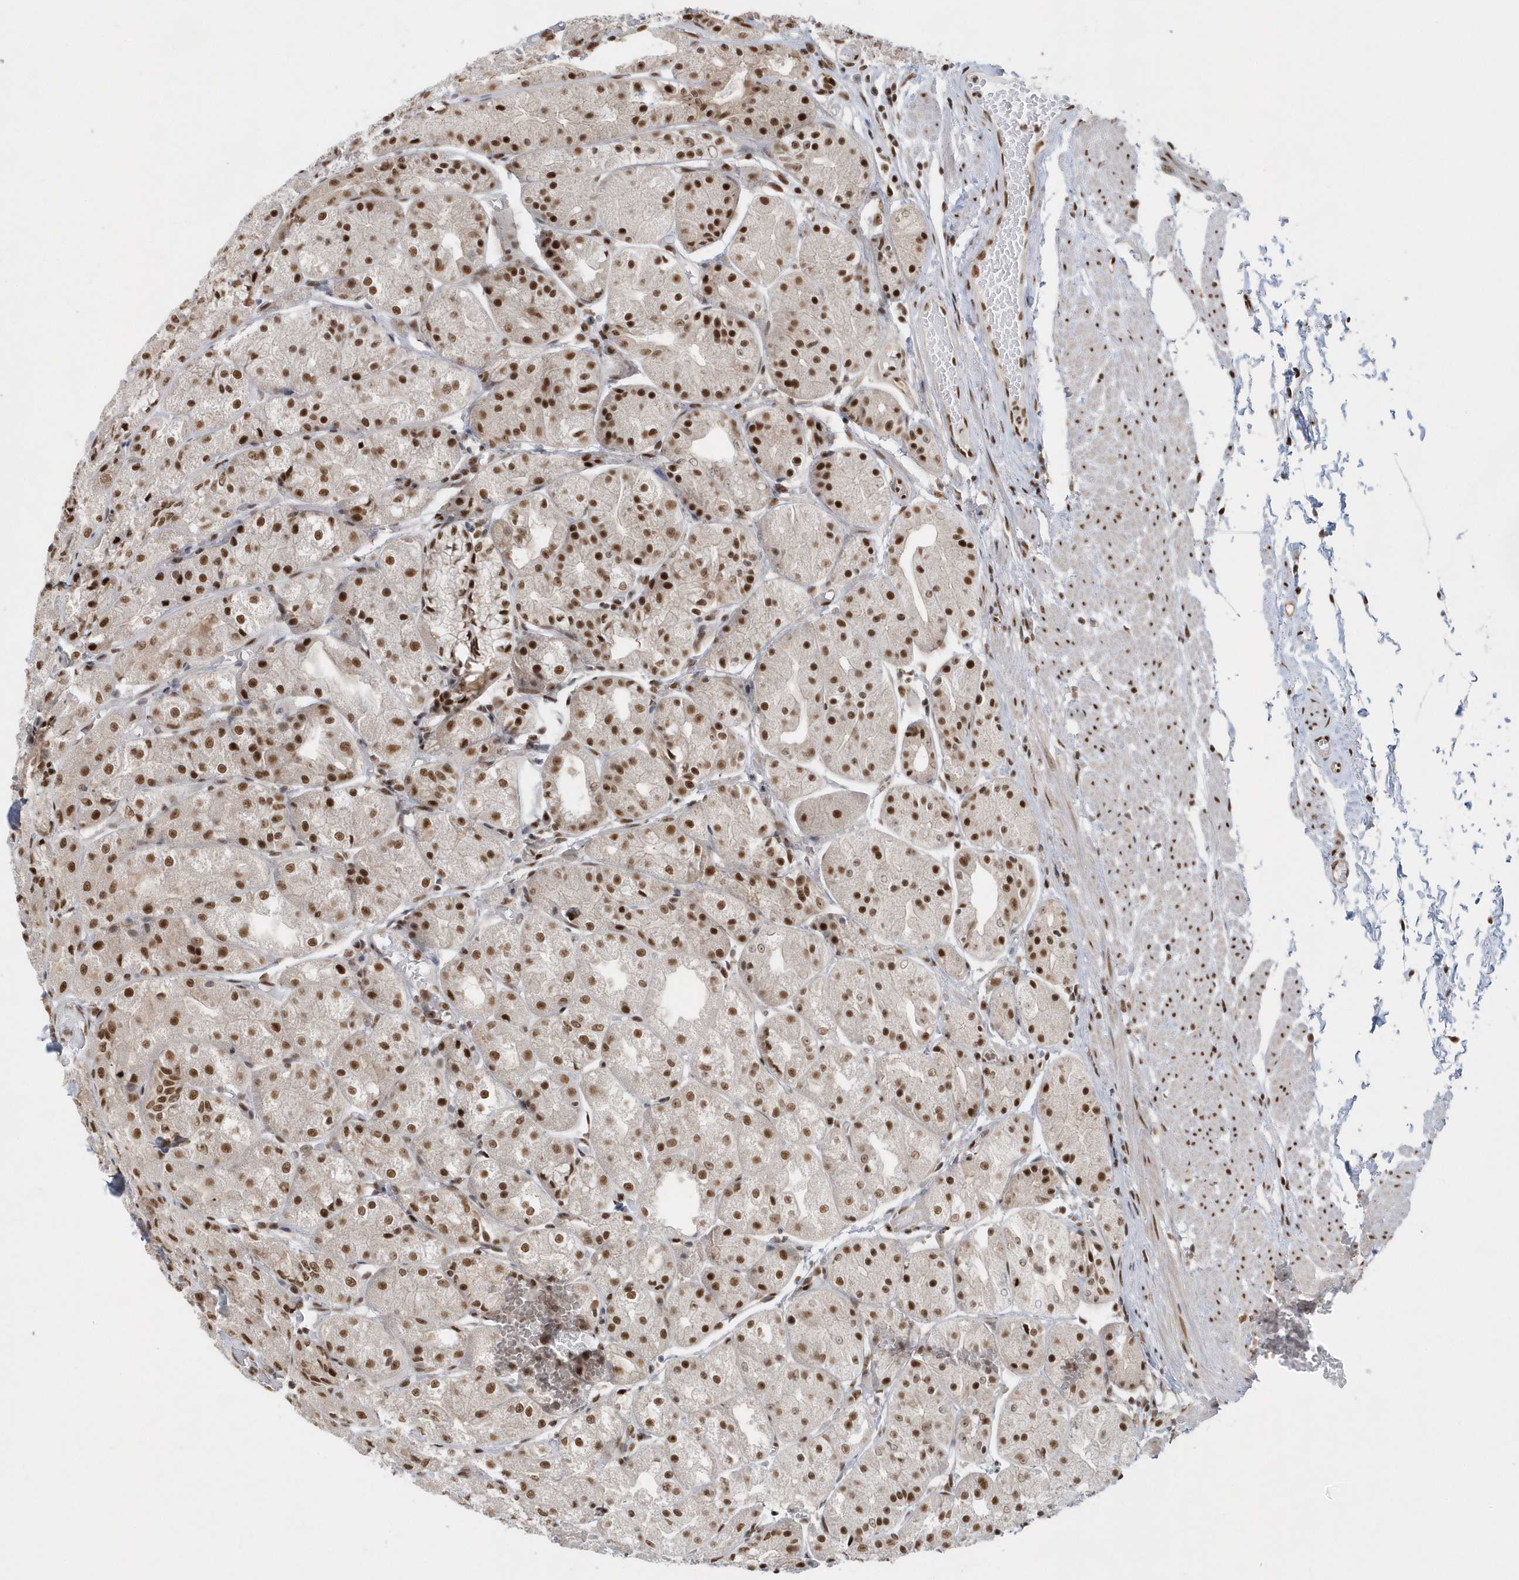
{"staining": {"intensity": "moderate", "quantity": ">75%", "location": "nuclear"}, "tissue": "stomach", "cell_type": "Glandular cells", "image_type": "normal", "snomed": [{"axis": "morphology", "description": "Normal tissue, NOS"}, {"axis": "topography", "description": "Stomach, upper"}], "caption": "Human stomach stained with a brown dye demonstrates moderate nuclear positive staining in approximately >75% of glandular cells.", "gene": "SEPHS1", "patient": {"sex": "male", "age": 72}}